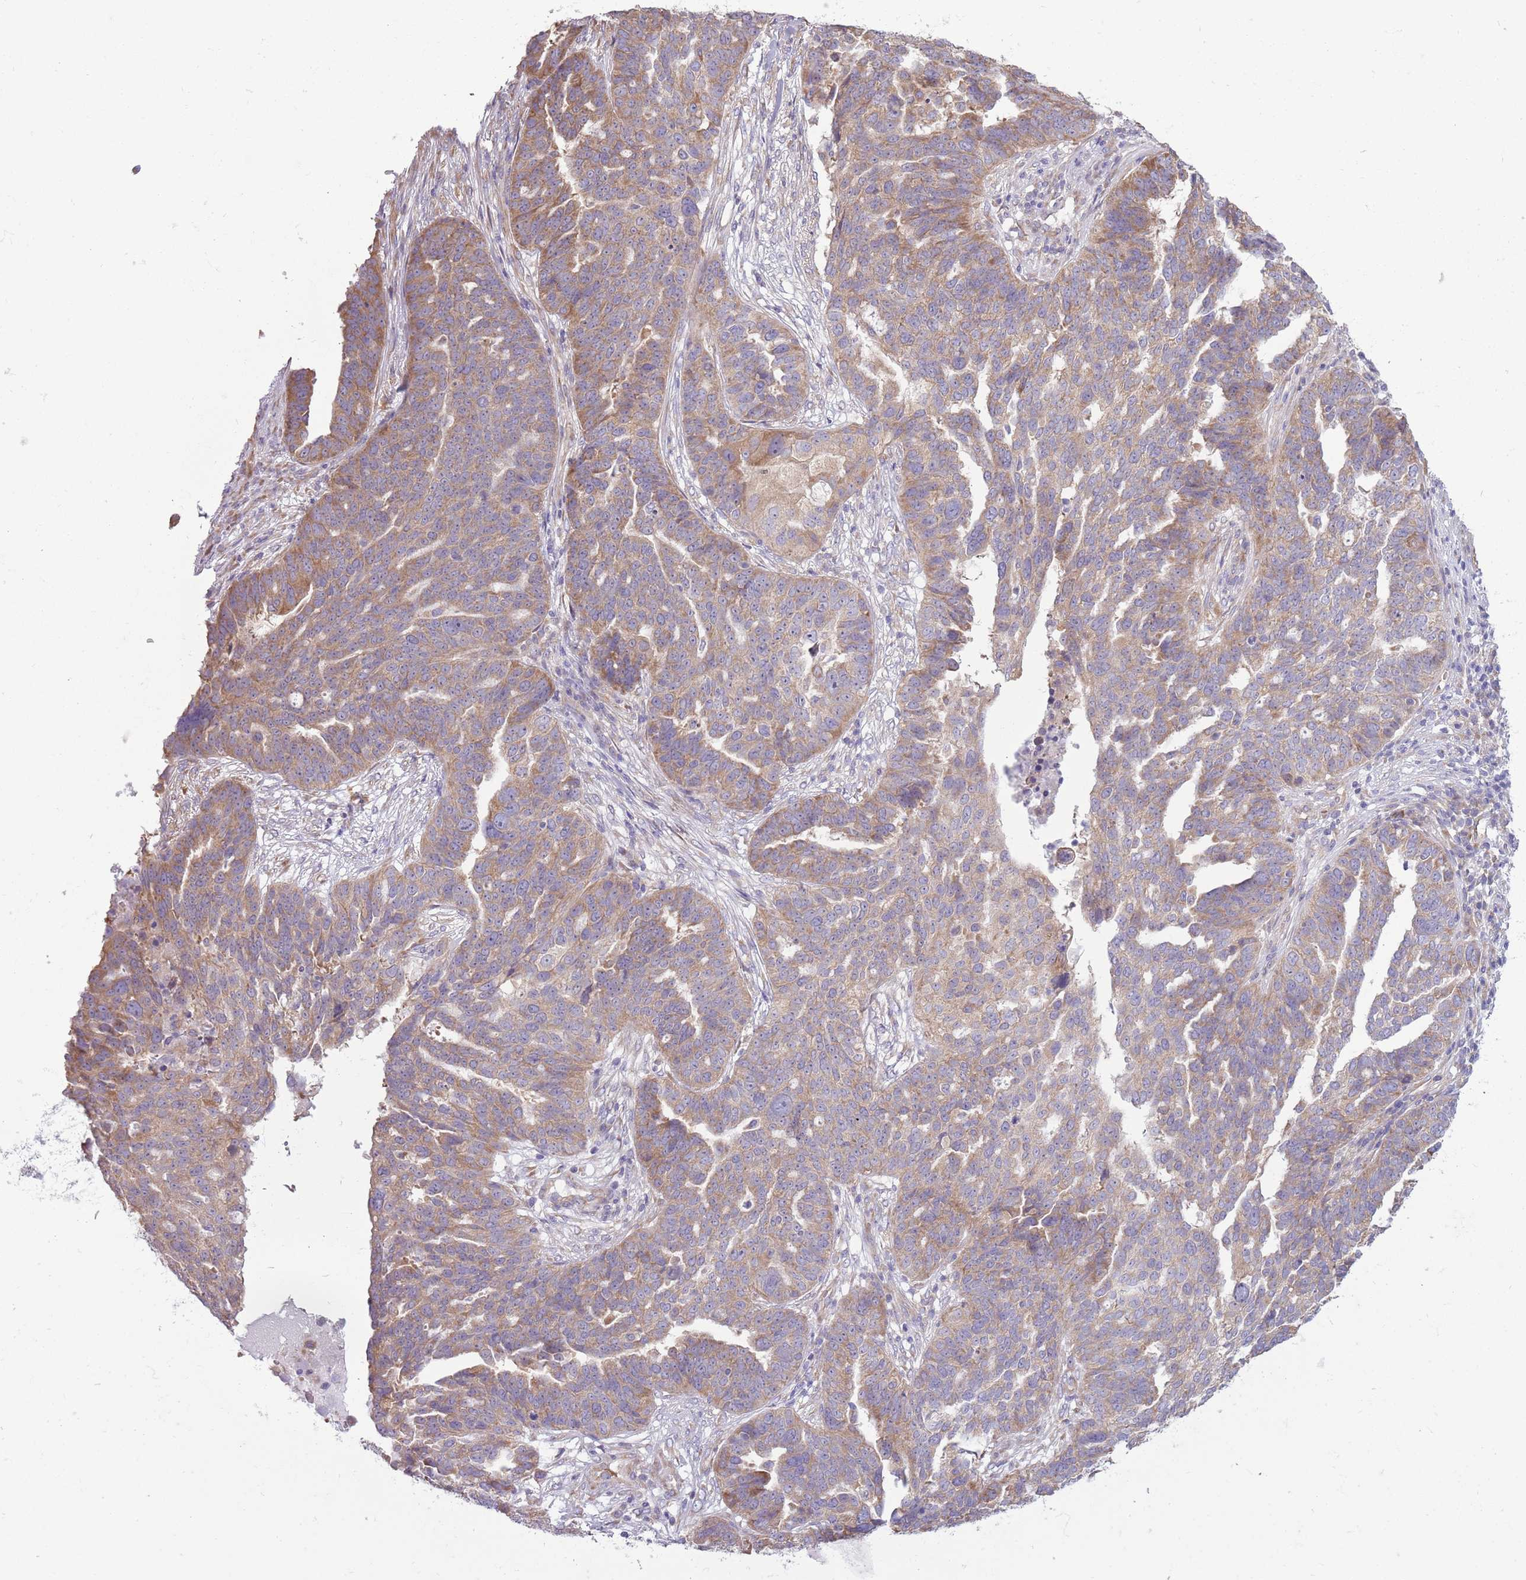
{"staining": {"intensity": "moderate", "quantity": ">75%", "location": "cytoplasmic/membranous"}, "tissue": "ovarian cancer", "cell_type": "Tumor cells", "image_type": "cancer", "snomed": [{"axis": "morphology", "description": "Cystadenocarcinoma, serous, NOS"}, {"axis": "topography", "description": "Ovary"}], "caption": "The image shows a brown stain indicating the presence of a protein in the cytoplasmic/membranous of tumor cells in ovarian cancer (serous cystadenocarcinoma).", "gene": "RPL17-C18orf32", "patient": {"sex": "female", "age": 59}}